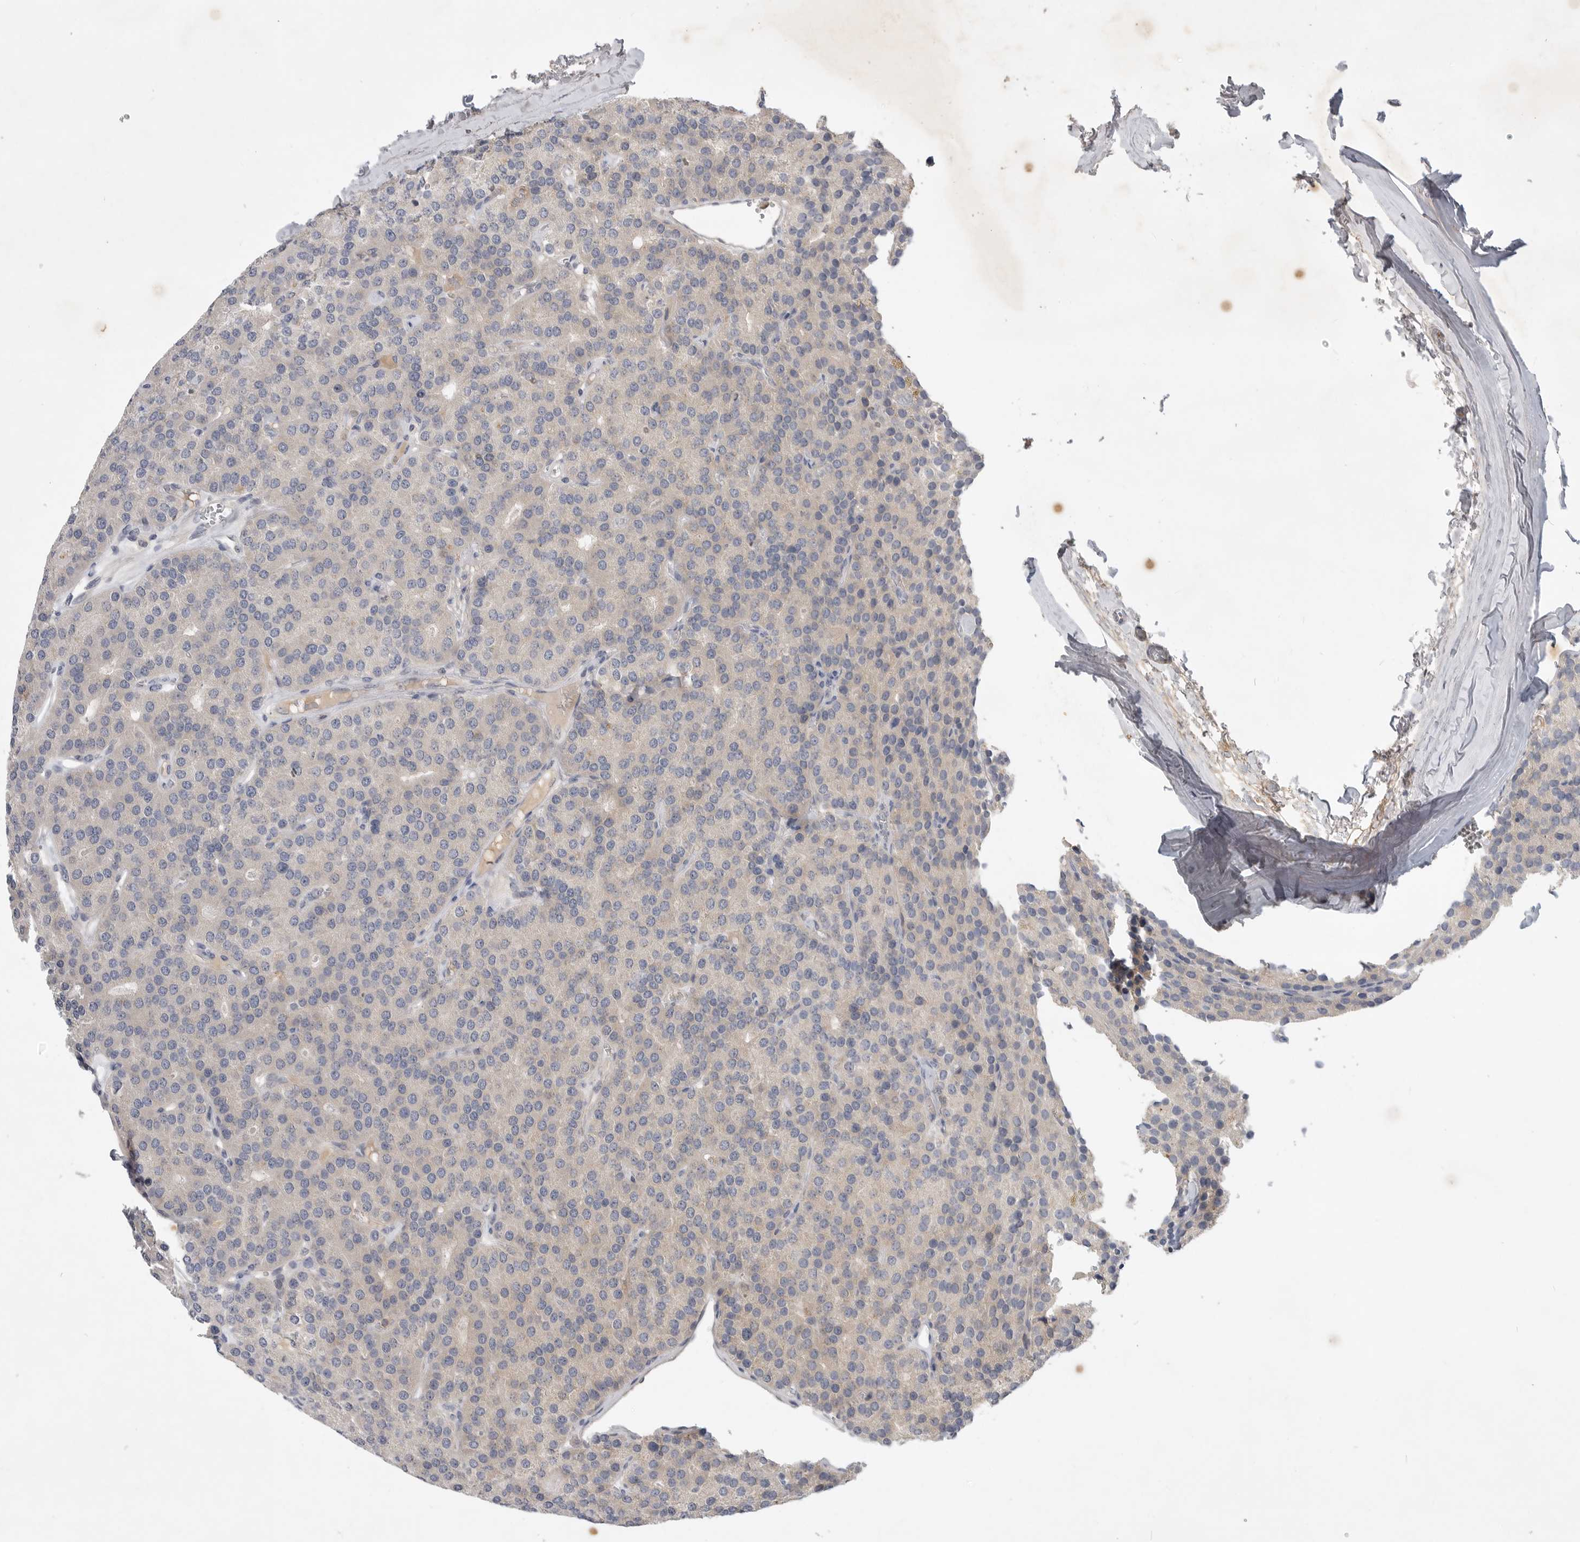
{"staining": {"intensity": "weak", "quantity": "<25%", "location": "cytoplasmic/membranous"}, "tissue": "parathyroid gland", "cell_type": "Glandular cells", "image_type": "normal", "snomed": [{"axis": "morphology", "description": "Normal tissue, NOS"}, {"axis": "morphology", "description": "Adenoma, NOS"}, {"axis": "topography", "description": "Parathyroid gland"}], "caption": "Immunohistochemical staining of normal human parathyroid gland reveals no significant staining in glandular cells.", "gene": "ITGAD", "patient": {"sex": "female", "age": 86}}